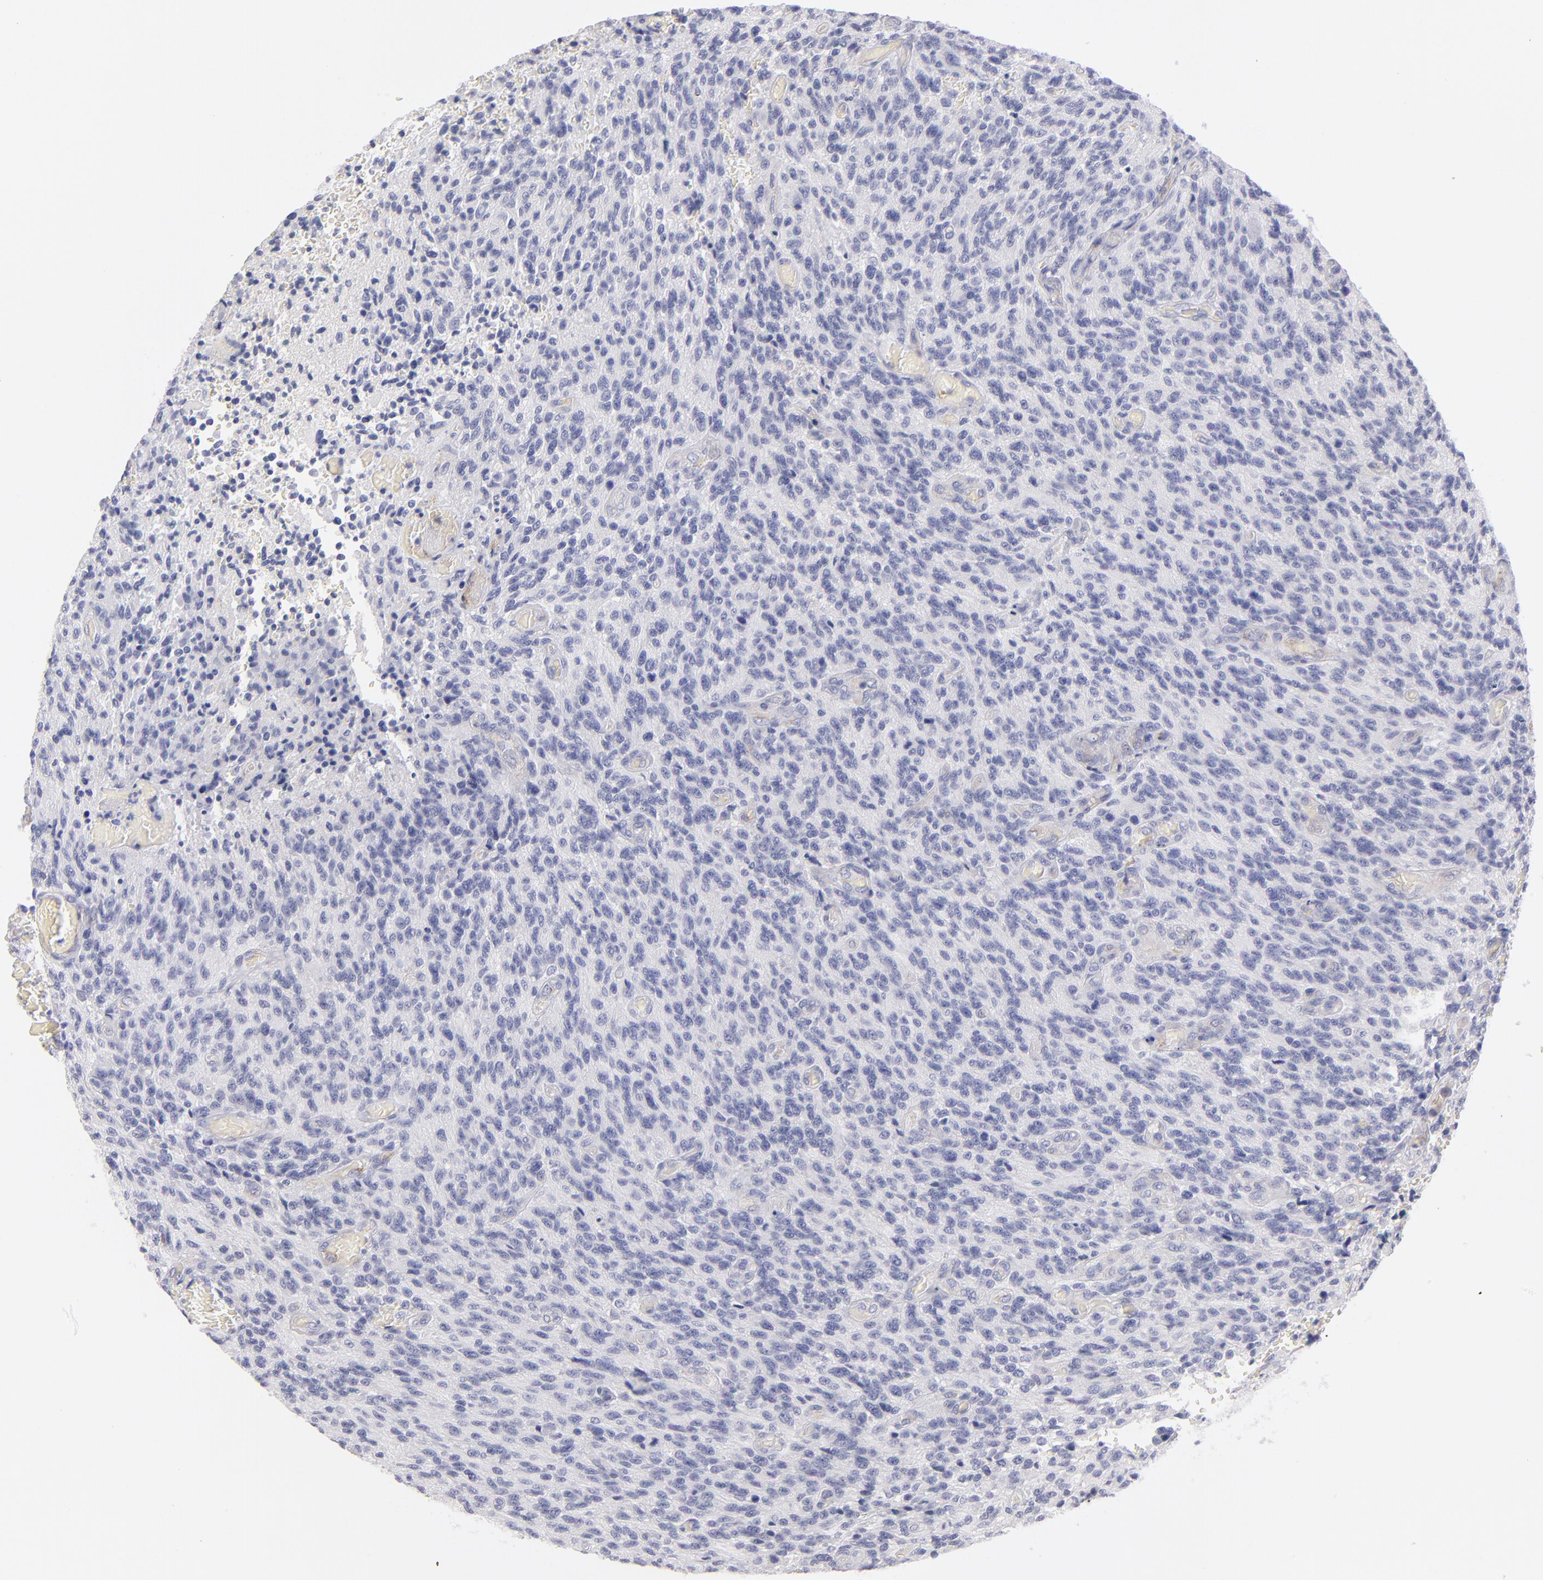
{"staining": {"intensity": "negative", "quantity": "none", "location": "none"}, "tissue": "glioma", "cell_type": "Tumor cells", "image_type": "cancer", "snomed": [{"axis": "morphology", "description": "Normal tissue, NOS"}, {"axis": "morphology", "description": "Glioma, malignant, High grade"}, {"axis": "topography", "description": "Cerebral cortex"}], "caption": "DAB (3,3'-diaminobenzidine) immunohistochemical staining of human glioma displays no significant expression in tumor cells.", "gene": "PLVAP", "patient": {"sex": "male", "age": 56}}